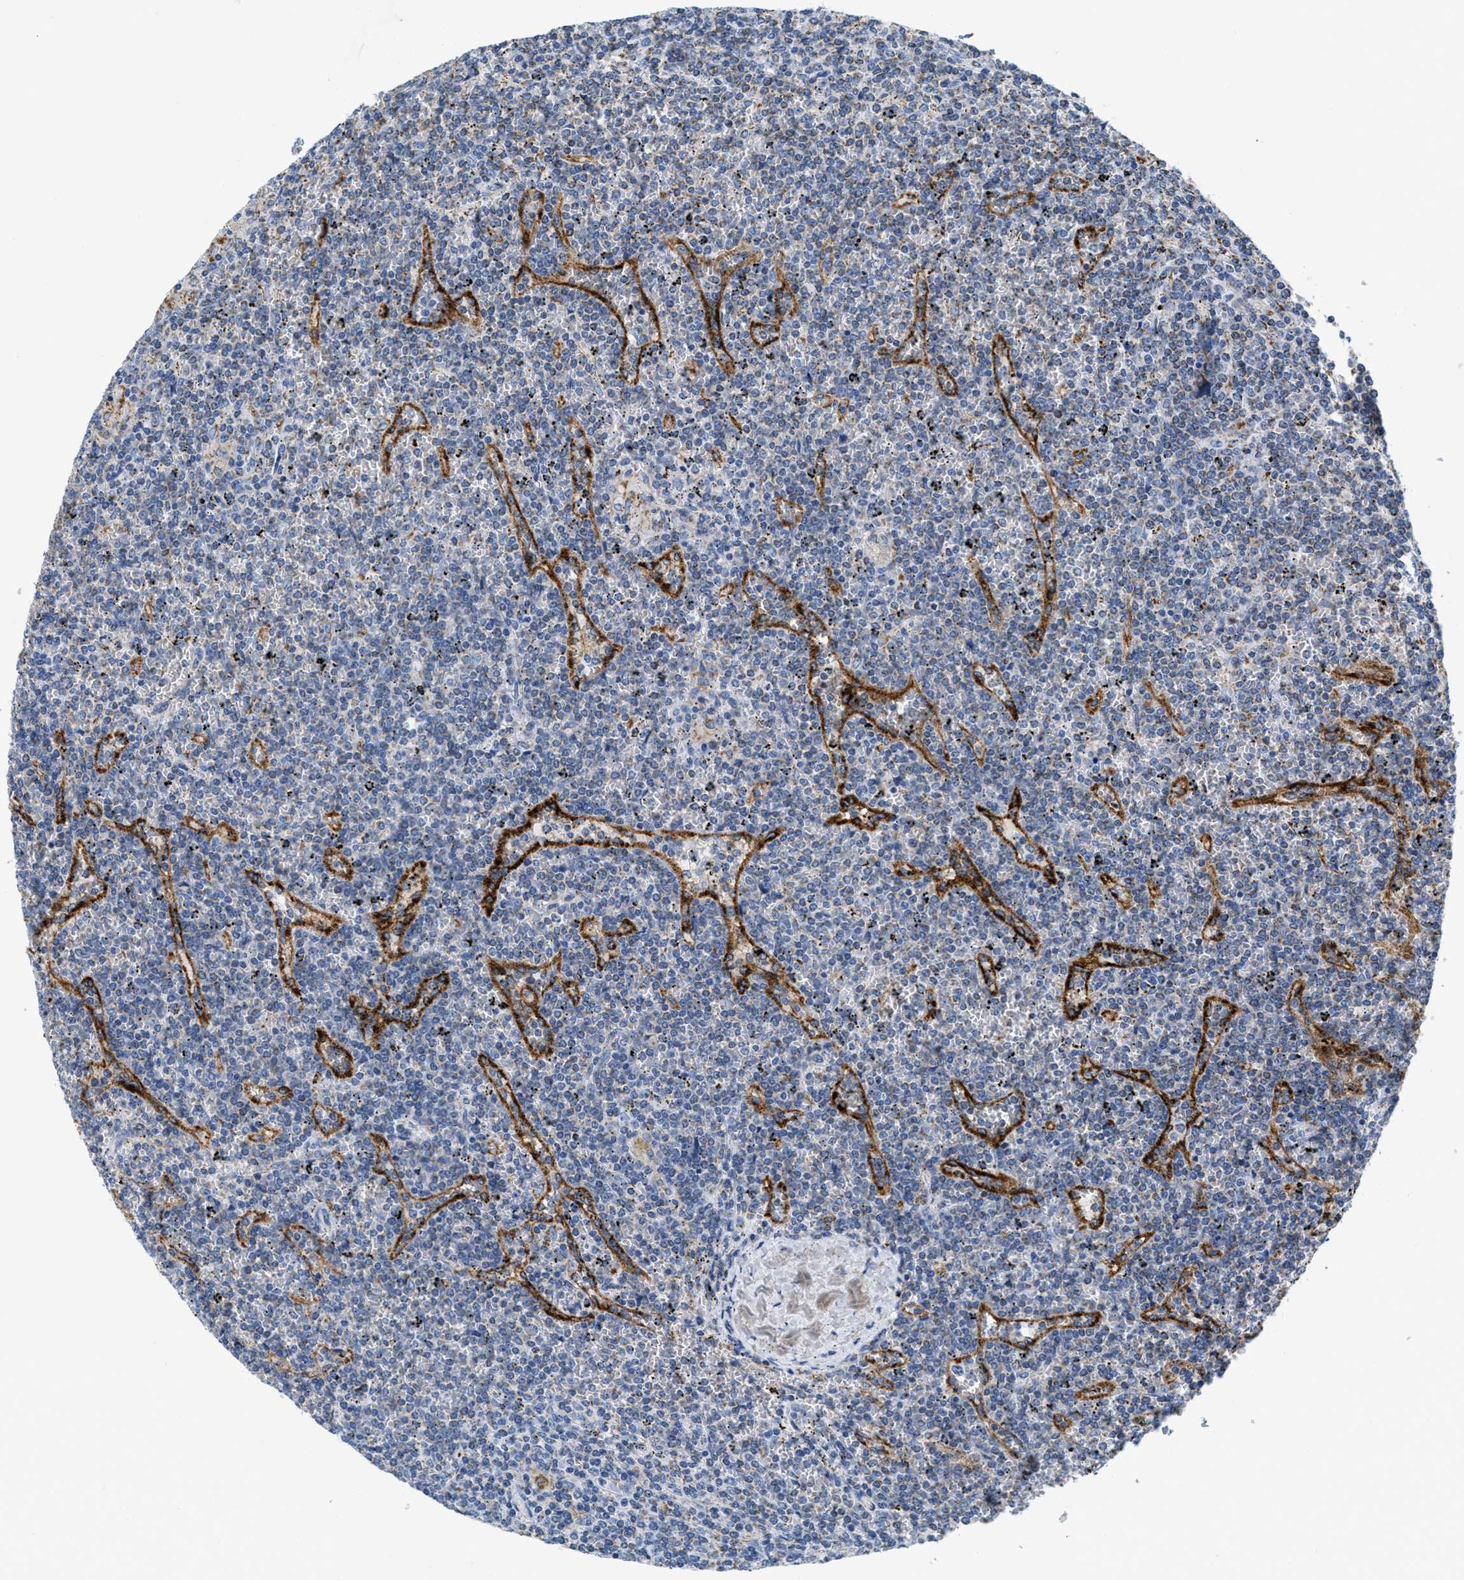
{"staining": {"intensity": "weak", "quantity": "<25%", "location": "cytoplasmic/membranous"}, "tissue": "lymphoma", "cell_type": "Tumor cells", "image_type": "cancer", "snomed": [{"axis": "morphology", "description": "Malignant lymphoma, non-Hodgkin's type, Low grade"}, {"axis": "topography", "description": "Spleen"}], "caption": "Tumor cells show no significant protein staining in low-grade malignant lymphoma, non-Hodgkin's type. Nuclei are stained in blue.", "gene": "KCNJ5", "patient": {"sex": "female", "age": 19}}